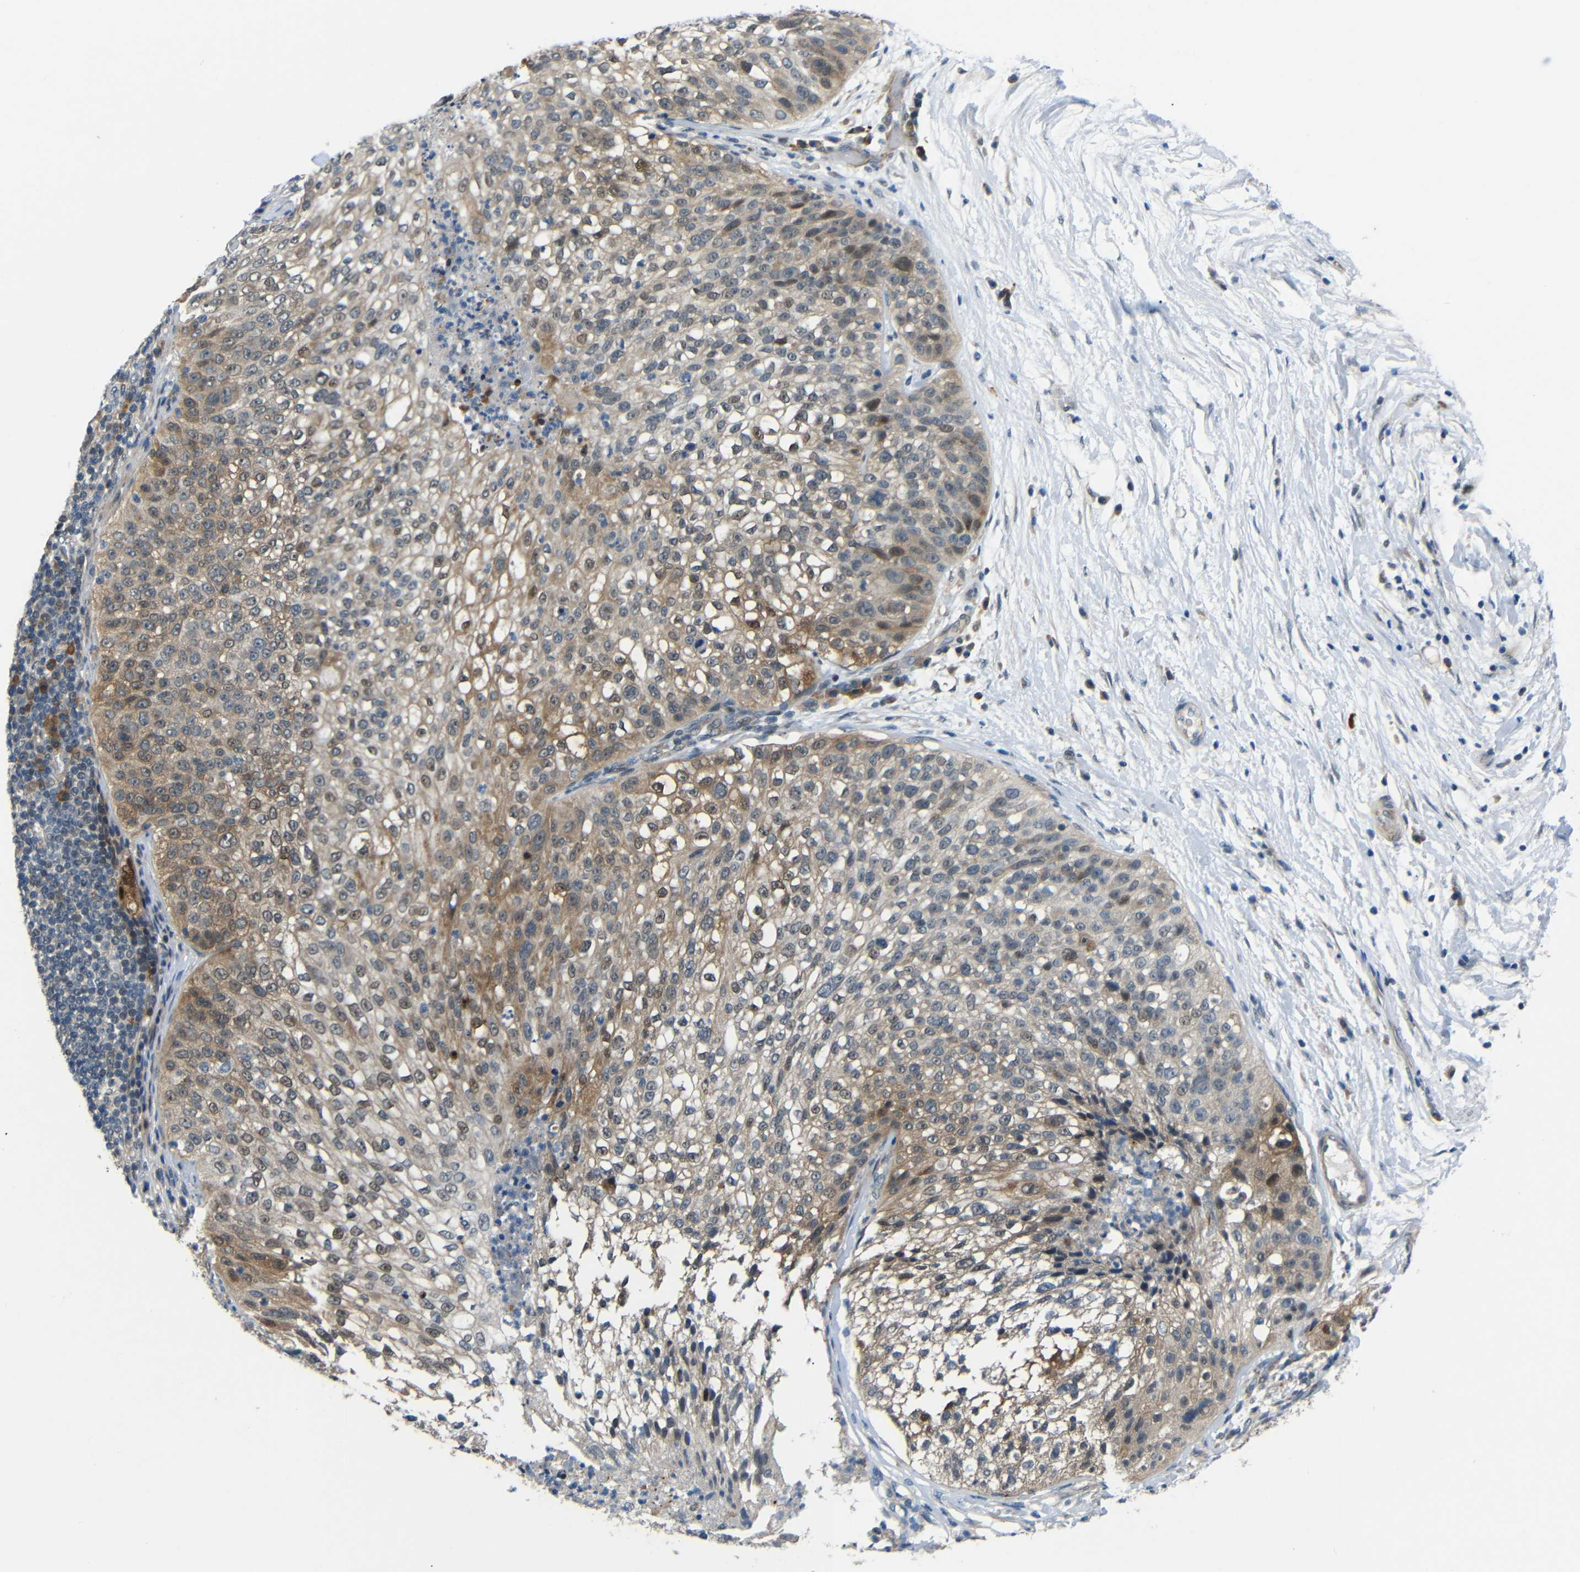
{"staining": {"intensity": "moderate", "quantity": "25%-75%", "location": "cytoplasmic/membranous,nuclear"}, "tissue": "lung cancer", "cell_type": "Tumor cells", "image_type": "cancer", "snomed": [{"axis": "morphology", "description": "Inflammation, NOS"}, {"axis": "morphology", "description": "Squamous cell carcinoma, NOS"}, {"axis": "topography", "description": "Lymph node"}, {"axis": "topography", "description": "Soft tissue"}, {"axis": "topography", "description": "Lung"}], "caption": "A micrograph of human squamous cell carcinoma (lung) stained for a protein shows moderate cytoplasmic/membranous and nuclear brown staining in tumor cells.", "gene": "SYDE1", "patient": {"sex": "male", "age": 66}}